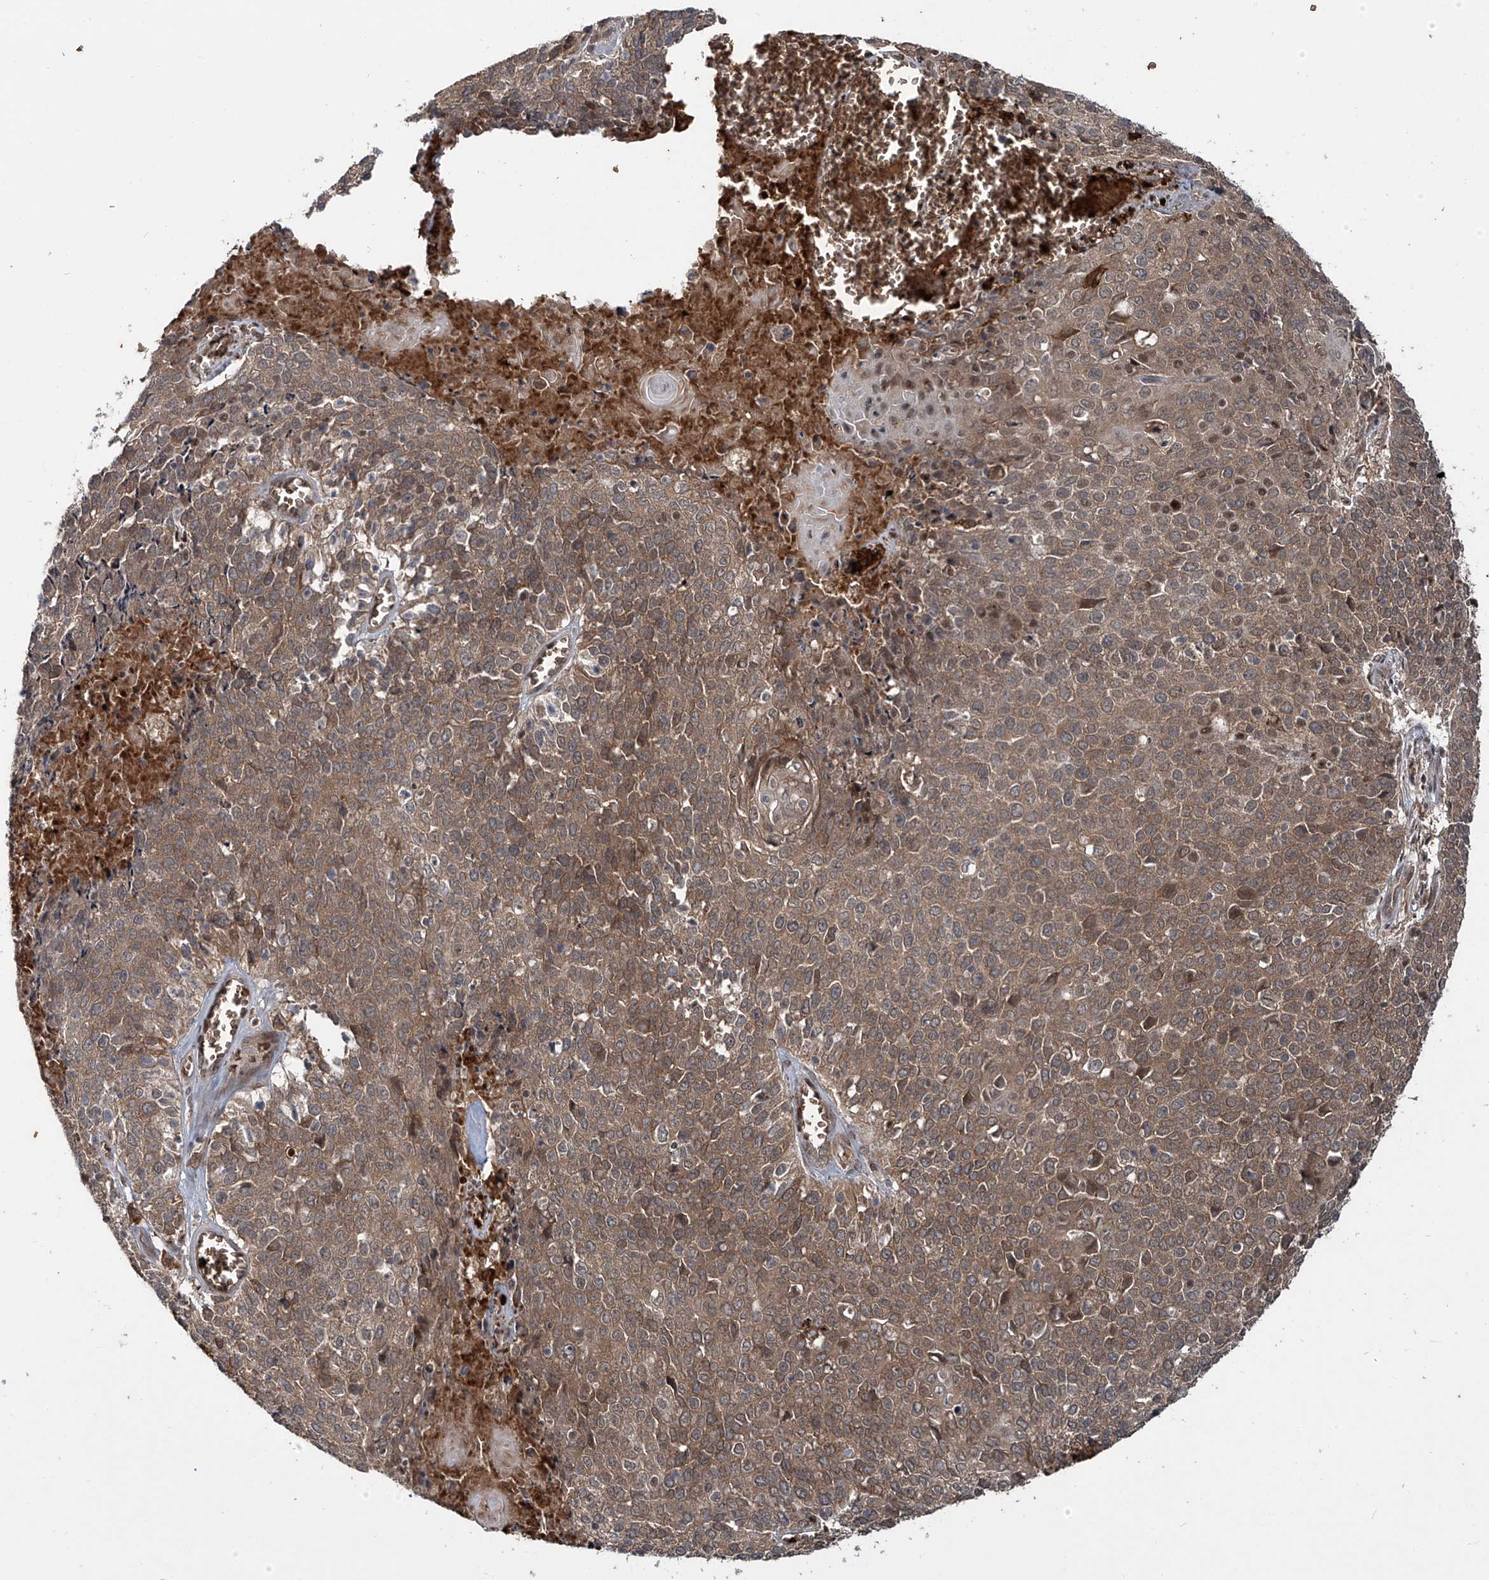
{"staining": {"intensity": "weak", "quantity": ">75%", "location": "cytoplasmic/membranous"}, "tissue": "cervical cancer", "cell_type": "Tumor cells", "image_type": "cancer", "snomed": [{"axis": "morphology", "description": "Squamous cell carcinoma, NOS"}, {"axis": "topography", "description": "Cervix"}], "caption": "The immunohistochemical stain highlights weak cytoplasmic/membranous expression in tumor cells of cervical cancer tissue.", "gene": "ZDHHC9", "patient": {"sex": "female", "age": 39}}